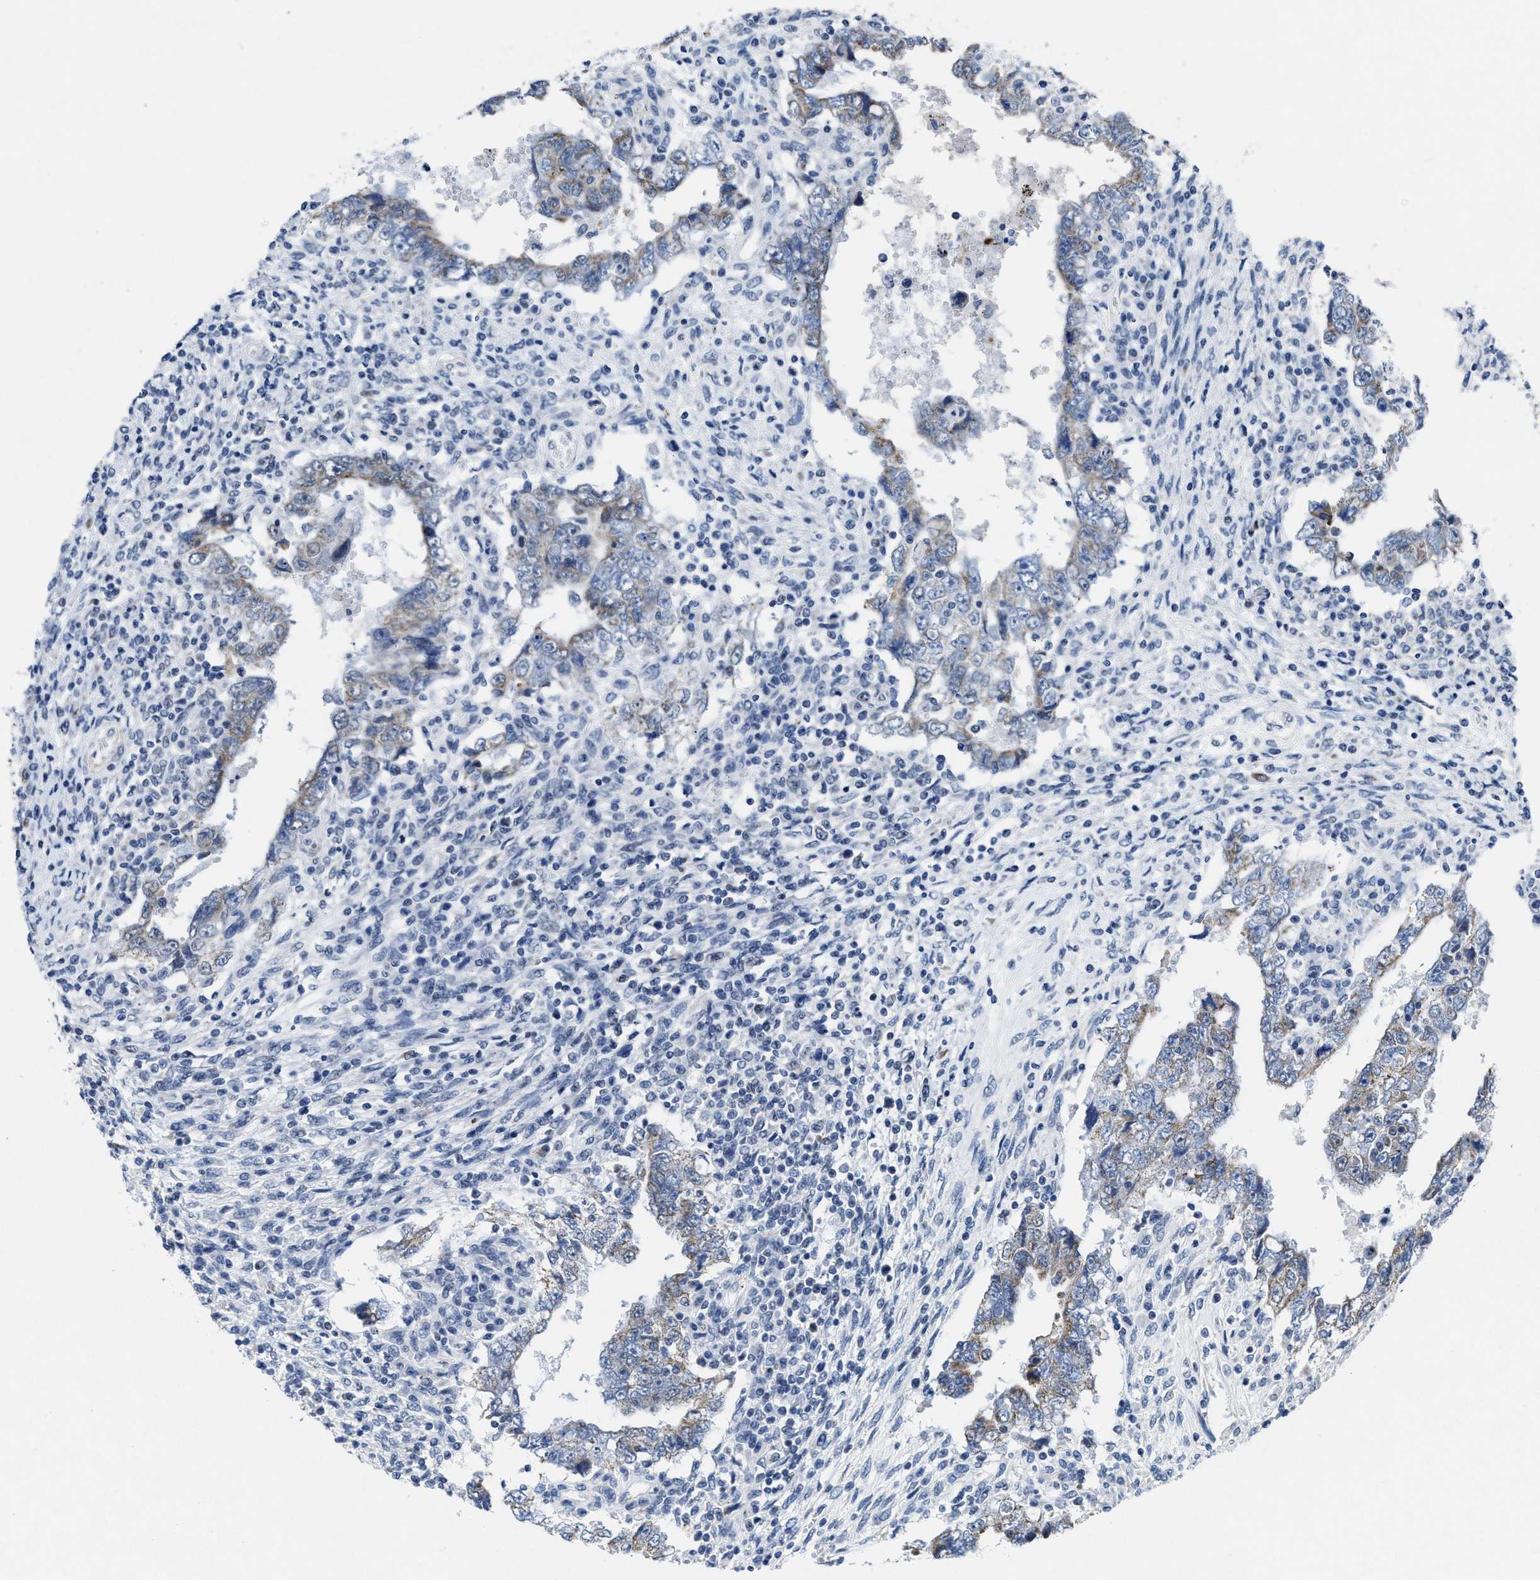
{"staining": {"intensity": "moderate", "quantity": "25%-75%", "location": "cytoplasmic/membranous"}, "tissue": "testis cancer", "cell_type": "Tumor cells", "image_type": "cancer", "snomed": [{"axis": "morphology", "description": "Carcinoma, Embryonal, NOS"}, {"axis": "topography", "description": "Testis"}], "caption": "Protein expression analysis of human testis embryonal carcinoma reveals moderate cytoplasmic/membranous expression in approximately 25%-75% of tumor cells.", "gene": "ID3", "patient": {"sex": "male", "age": 26}}